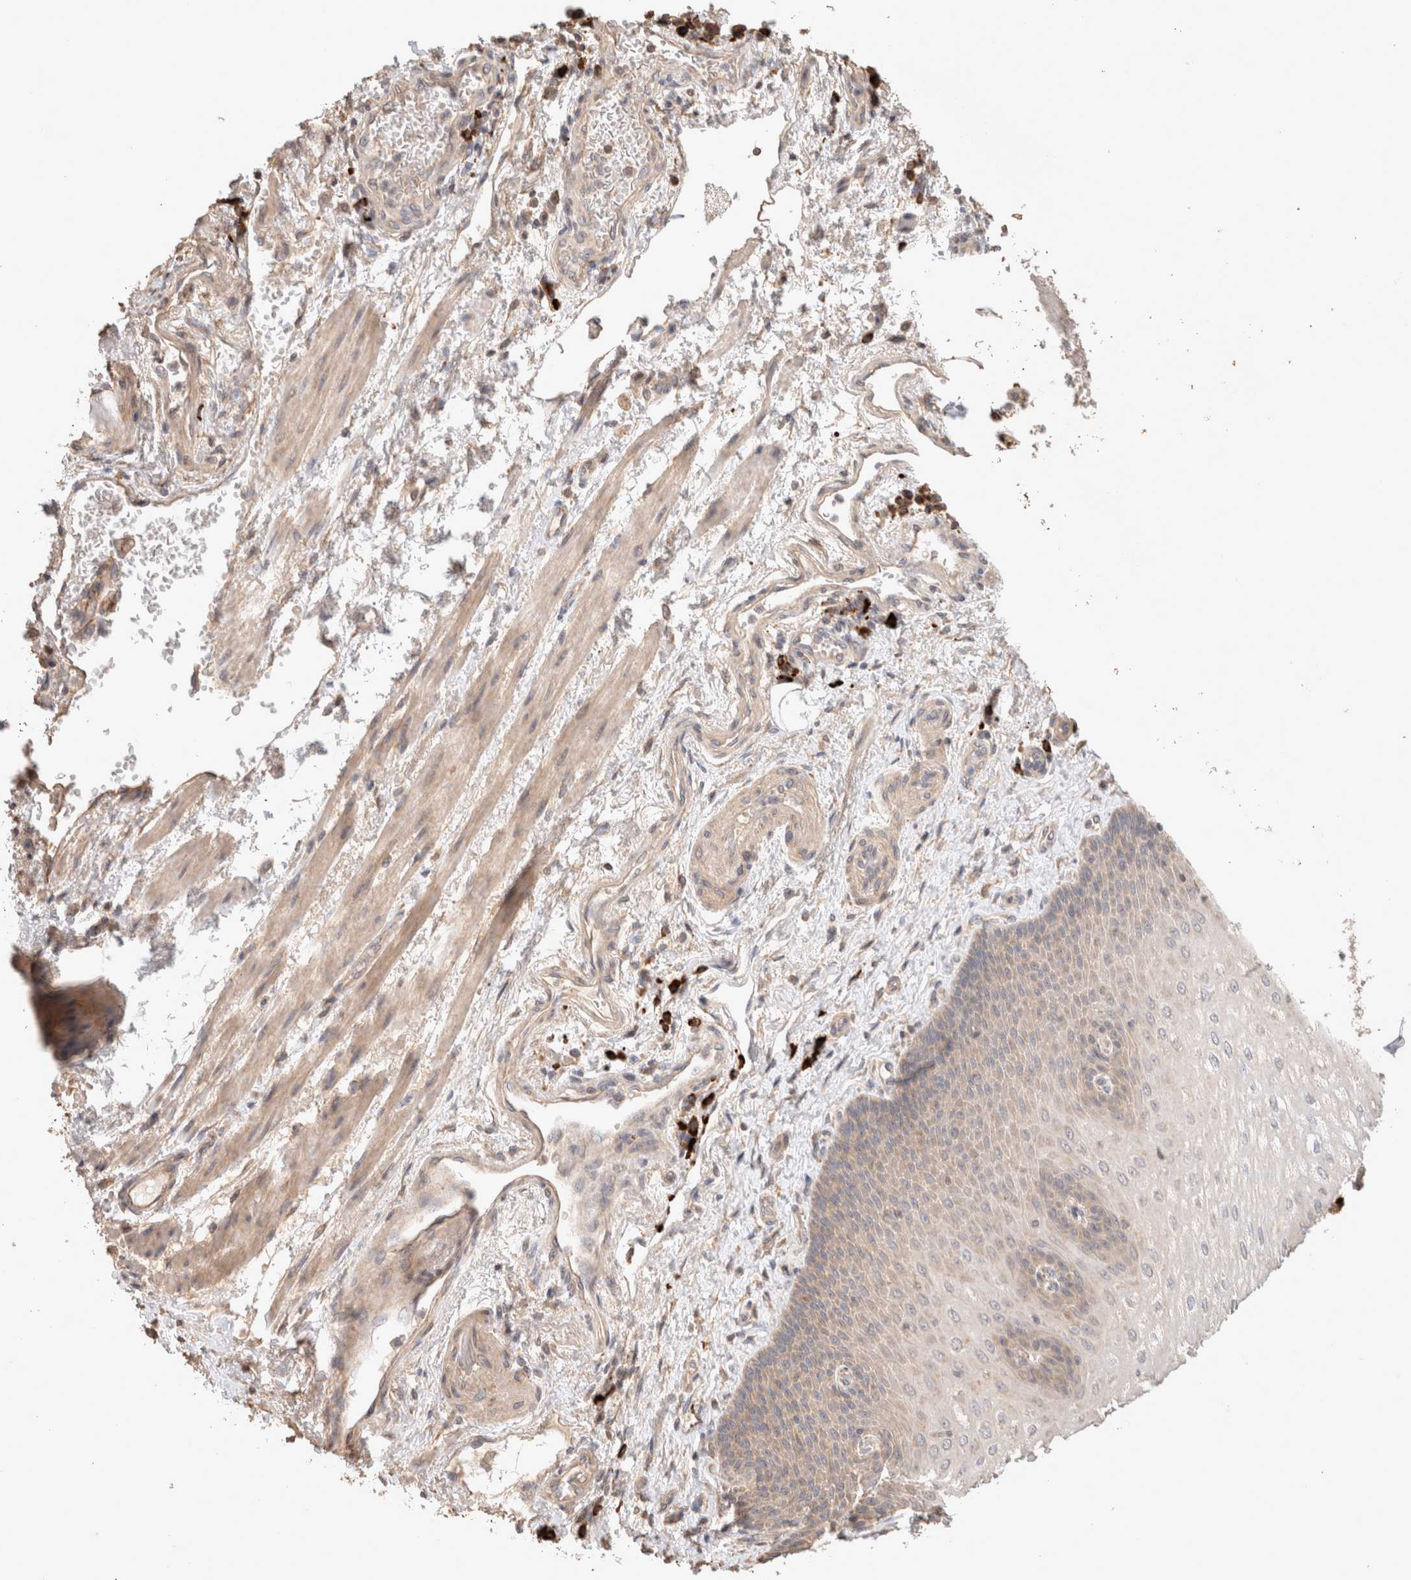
{"staining": {"intensity": "moderate", "quantity": "<25%", "location": "cytoplasmic/membranous"}, "tissue": "esophagus", "cell_type": "Squamous epithelial cells", "image_type": "normal", "snomed": [{"axis": "morphology", "description": "Normal tissue, NOS"}, {"axis": "topography", "description": "Esophagus"}], "caption": "High-power microscopy captured an immunohistochemistry histopathology image of normal esophagus, revealing moderate cytoplasmic/membranous staining in about <25% of squamous epithelial cells. The protein of interest is stained brown, and the nuclei are stained in blue (DAB (3,3'-diaminobenzidine) IHC with brightfield microscopy, high magnification).", "gene": "HROB", "patient": {"sex": "male", "age": 54}}